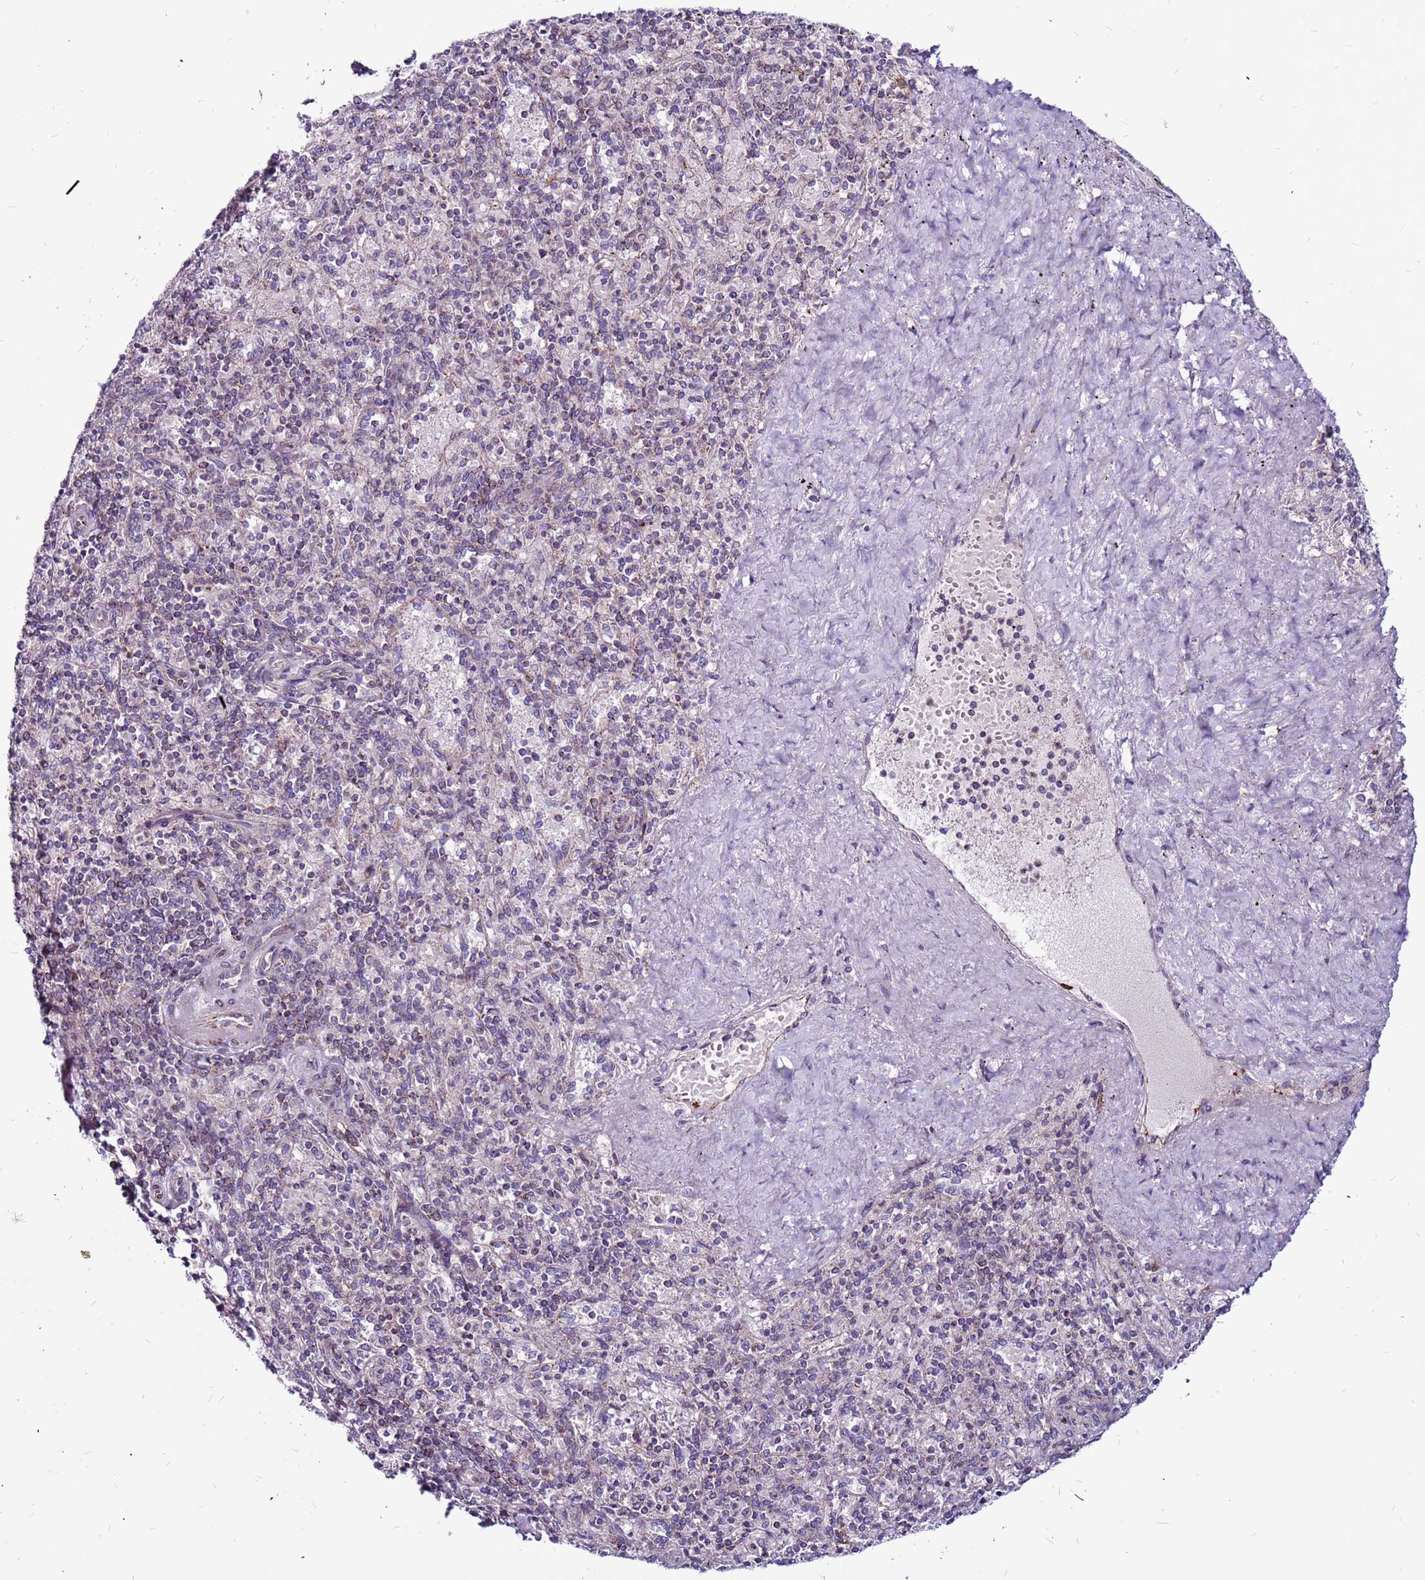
{"staining": {"intensity": "negative", "quantity": "none", "location": "none"}, "tissue": "spleen", "cell_type": "Cells in red pulp", "image_type": "normal", "snomed": [{"axis": "morphology", "description": "Normal tissue, NOS"}, {"axis": "topography", "description": "Spleen"}], "caption": "Protein analysis of unremarkable spleen demonstrates no significant expression in cells in red pulp. (DAB IHC, high magnification).", "gene": "CCDC71", "patient": {"sex": "male", "age": 82}}